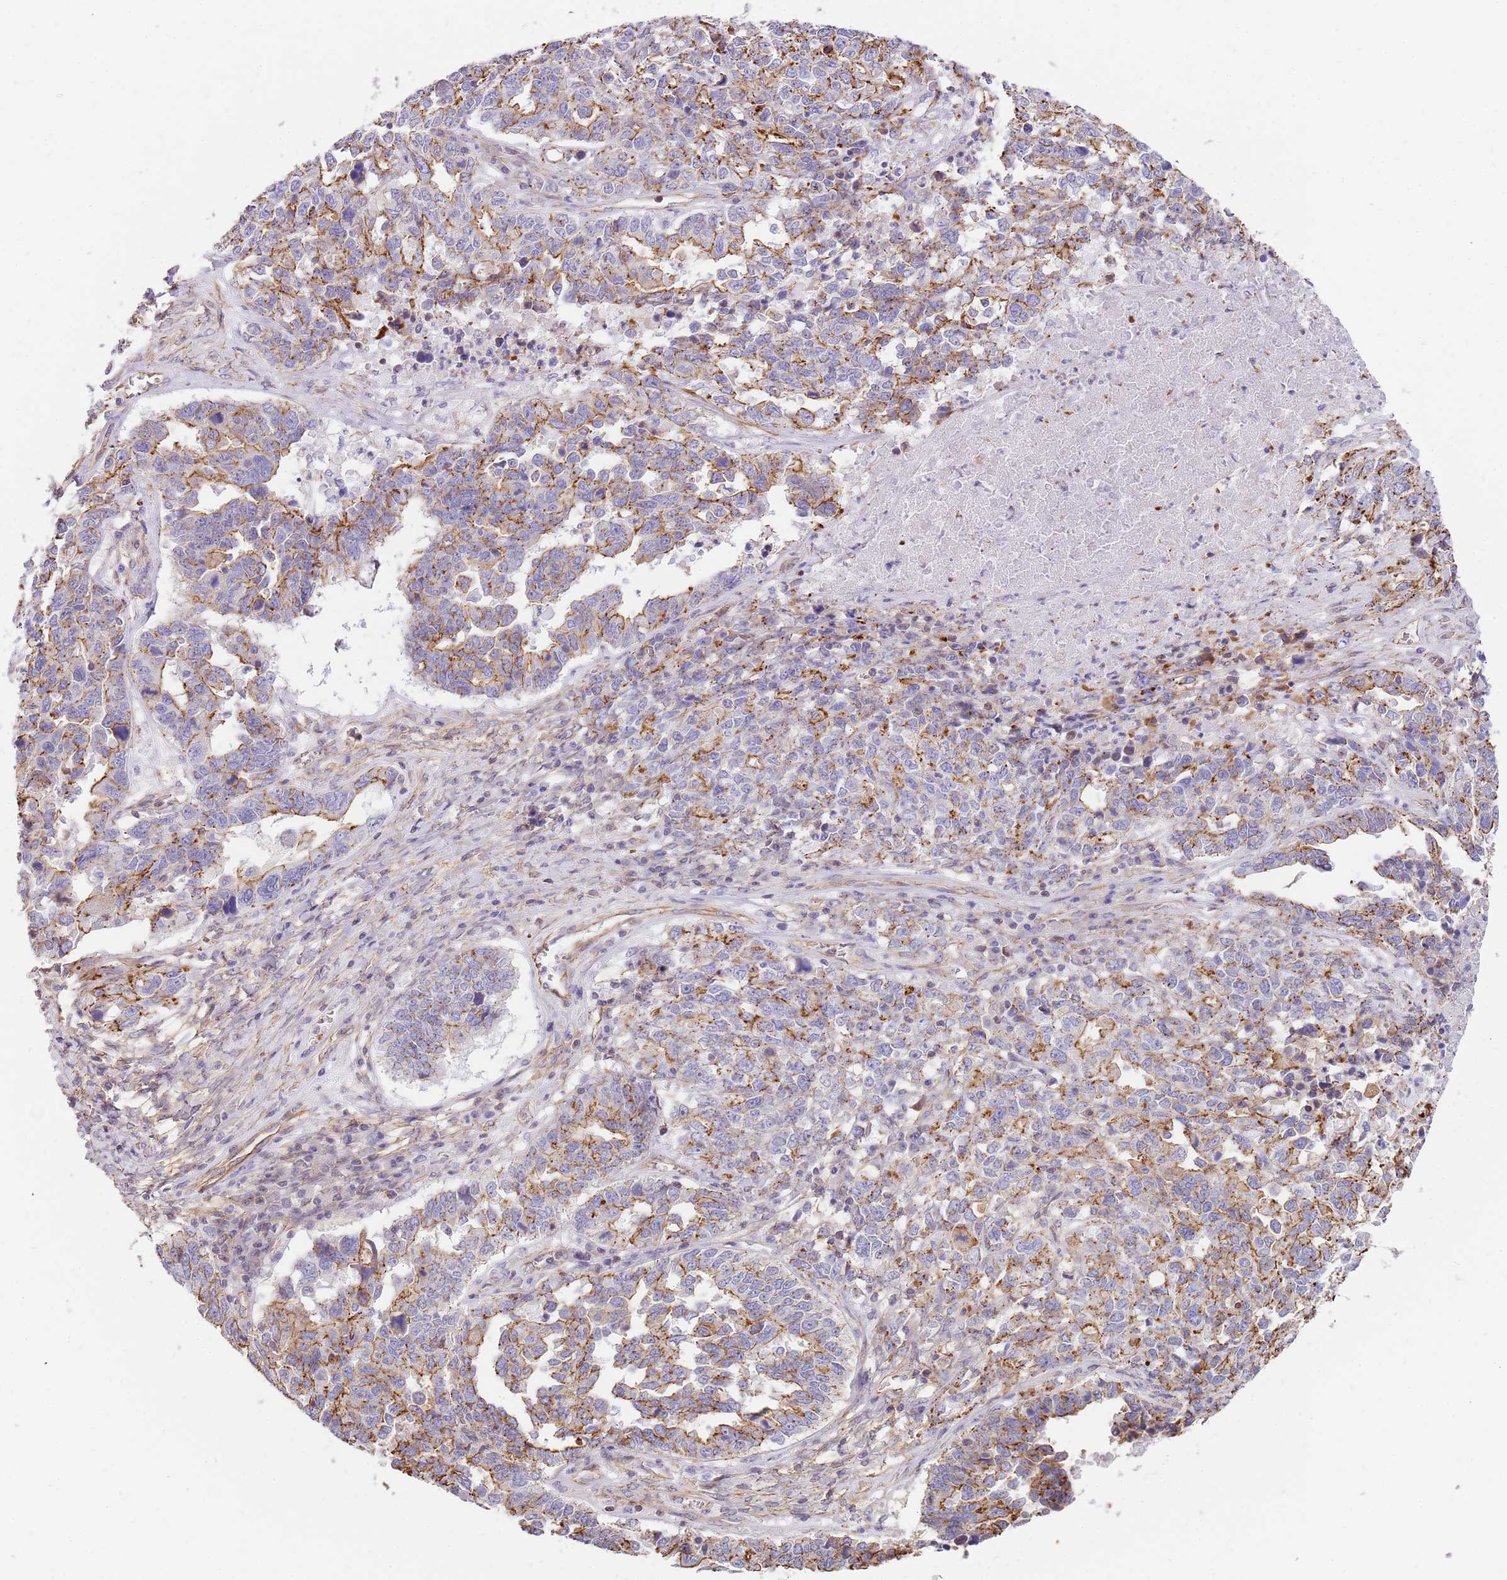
{"staining": {"intensity": "moderate", "quantity": "25%-75%", "location": "cytoplasmic/membranous"}, "tissue": "ovarian cancer", "cell_type": "Tumor cells", "image_type": "cancer", "snomed": [{"axis": "morphology", "description": "Carcinoma, endometroid"}, {"axis": "topography", "description": "Ovary"}], "caption": "Ovarian cancer tissue reveals moderate cytoplasmic/membranous expression in about 25%-75% of tumor cells", "gene": "GFRAL", "patient": {"sex": "female", "age": 62}}